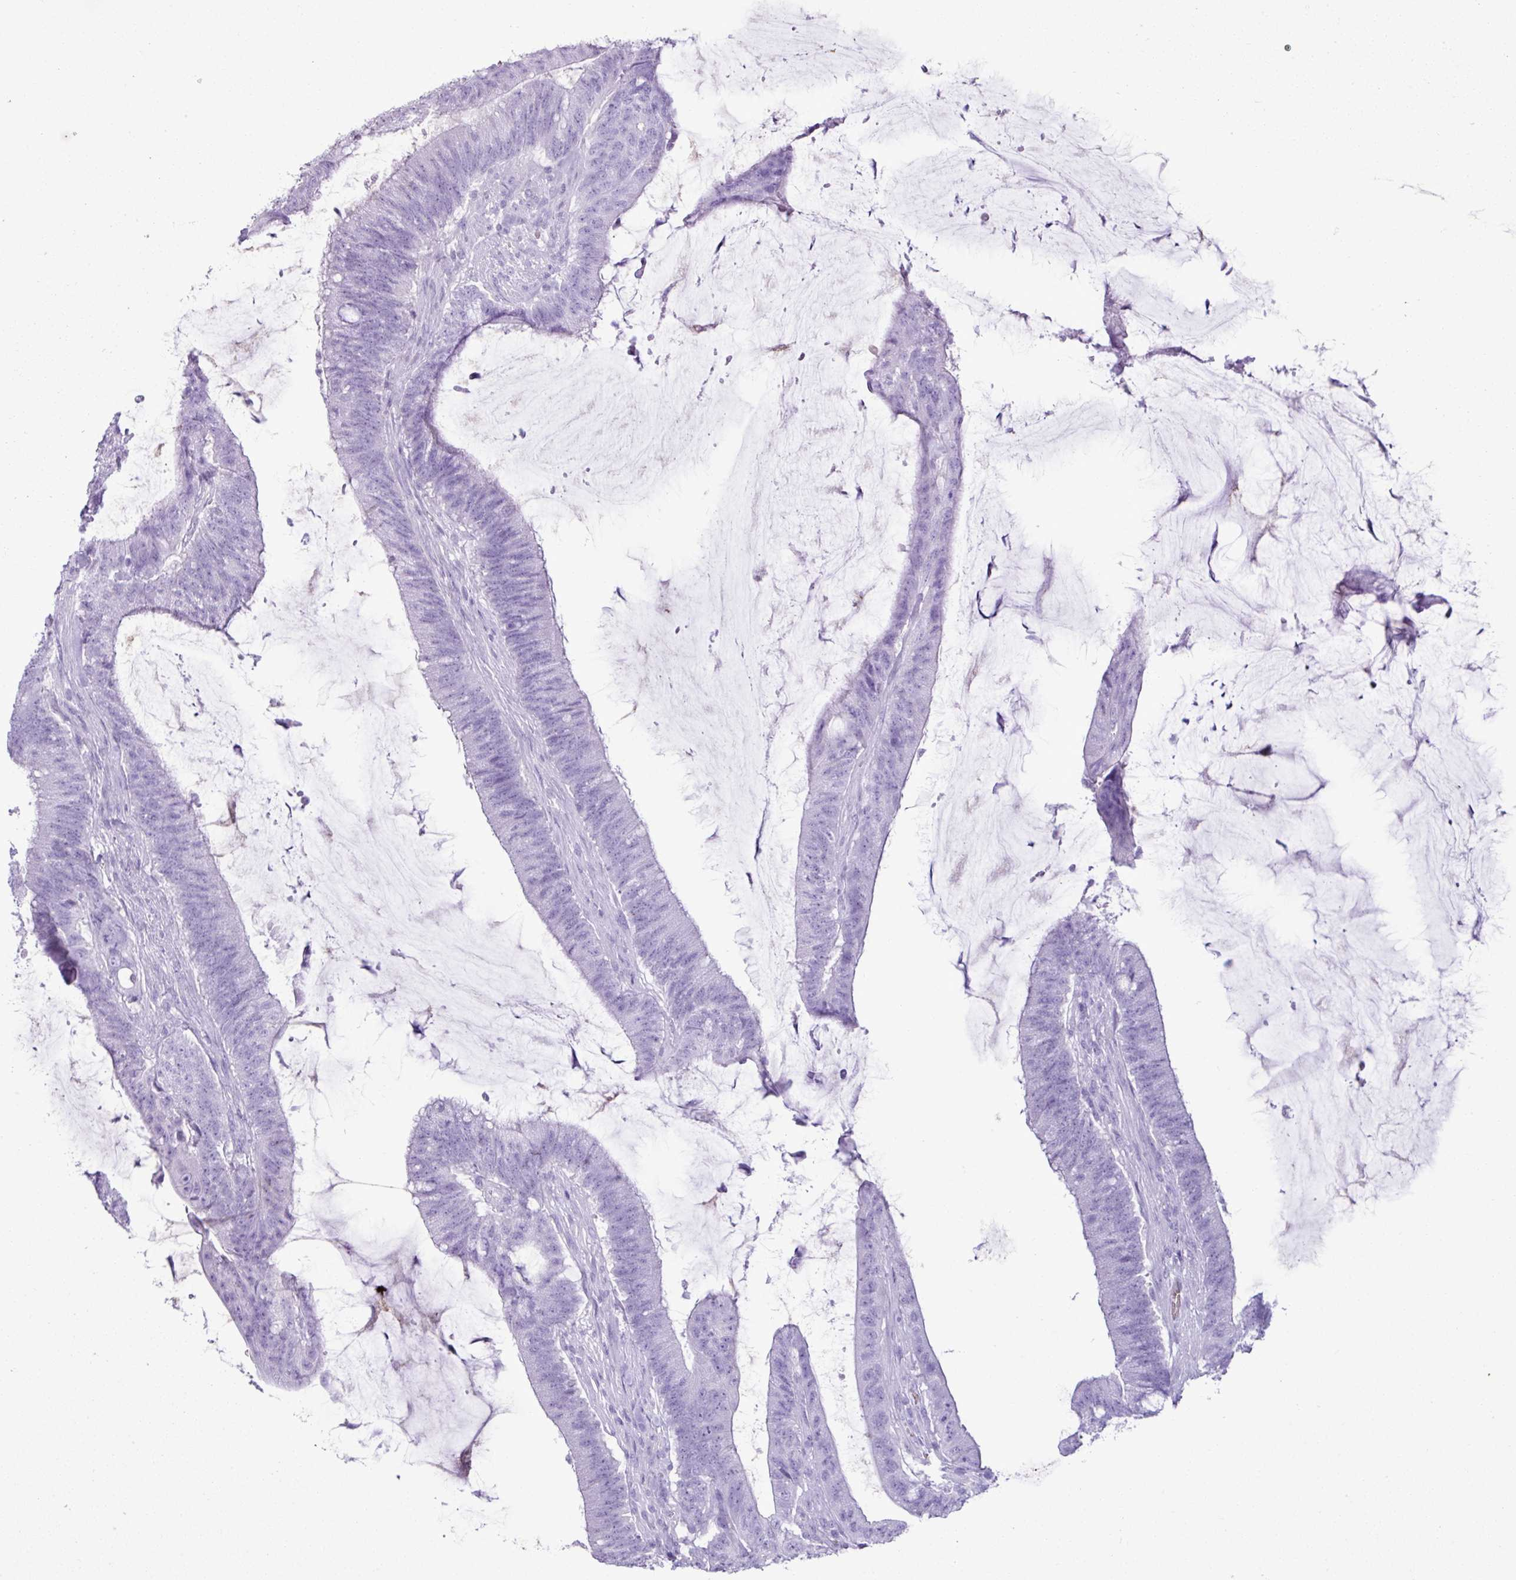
{"staining": {"intensity": "negative", "quantity": "none", "location": "none"}, "tissue": "colorectal cancer", "cell_type": "Tumor cells", "image_type": "cancer", "snomed": [{"axis": "morphology", "description": "Adenocarcinoma, NOS"}, {"axis": "topography", "description": "Colon"}], "caption": "This is an IHC photomicrograph of human adenocarcinoma (colorectal). There is no staining in tumor cells.", "gene": "ZSCAN5A", "patient": {"sex": "female", "age": 43}}